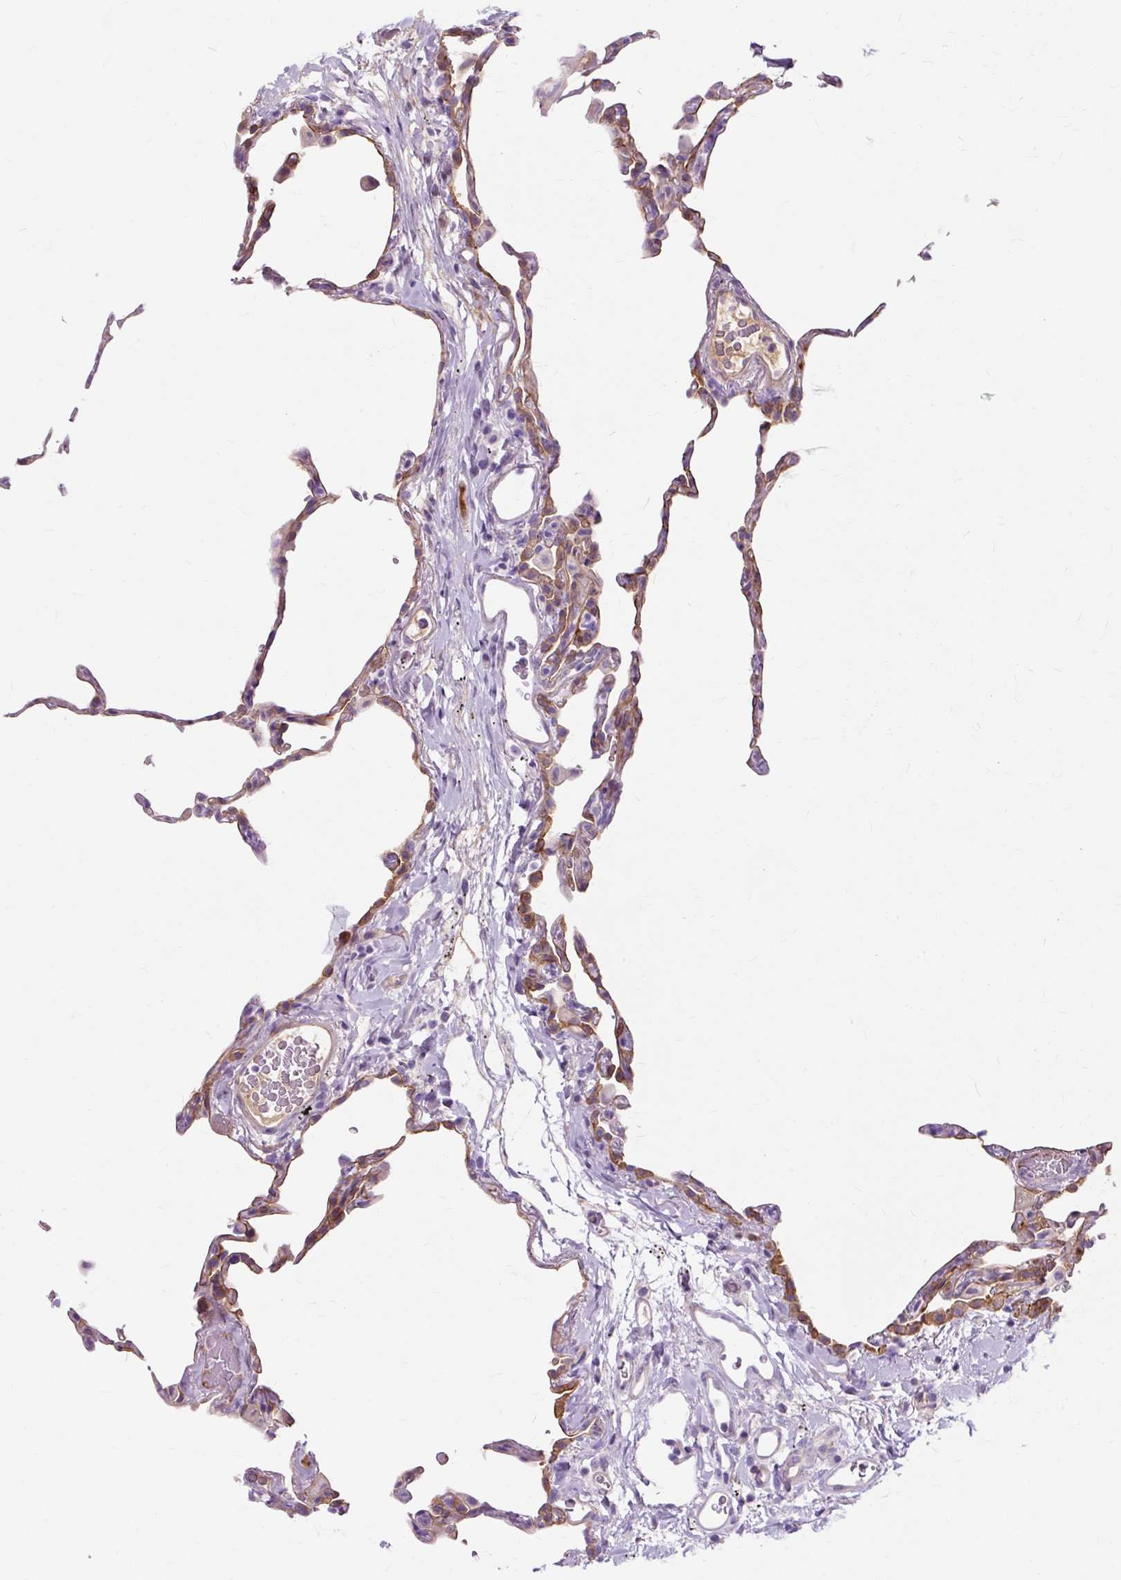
{"staining": {"intensity": "moderate", "quantity": "25%-75%", "location": "cytoplasmic/membranous"}, "tissue": "lung", "cell_type": "Alveolar cells", "image_type": "normal", "snomed": [{"axis": "morphology", "description": "Normal tissue, NOS"}, {"axis": "topography", "description": "Lung"}], "caption": "Immunohistochemical staining of unremarkable lung displays moderate cytoplasmic/membranous protein staining in about 25%-75% of alveolar cells. (DAB = brown stain, brightfield microscopy at high magnification).", "gene": "DCTN4", "patient": {"sex": "female", "age": 57}}